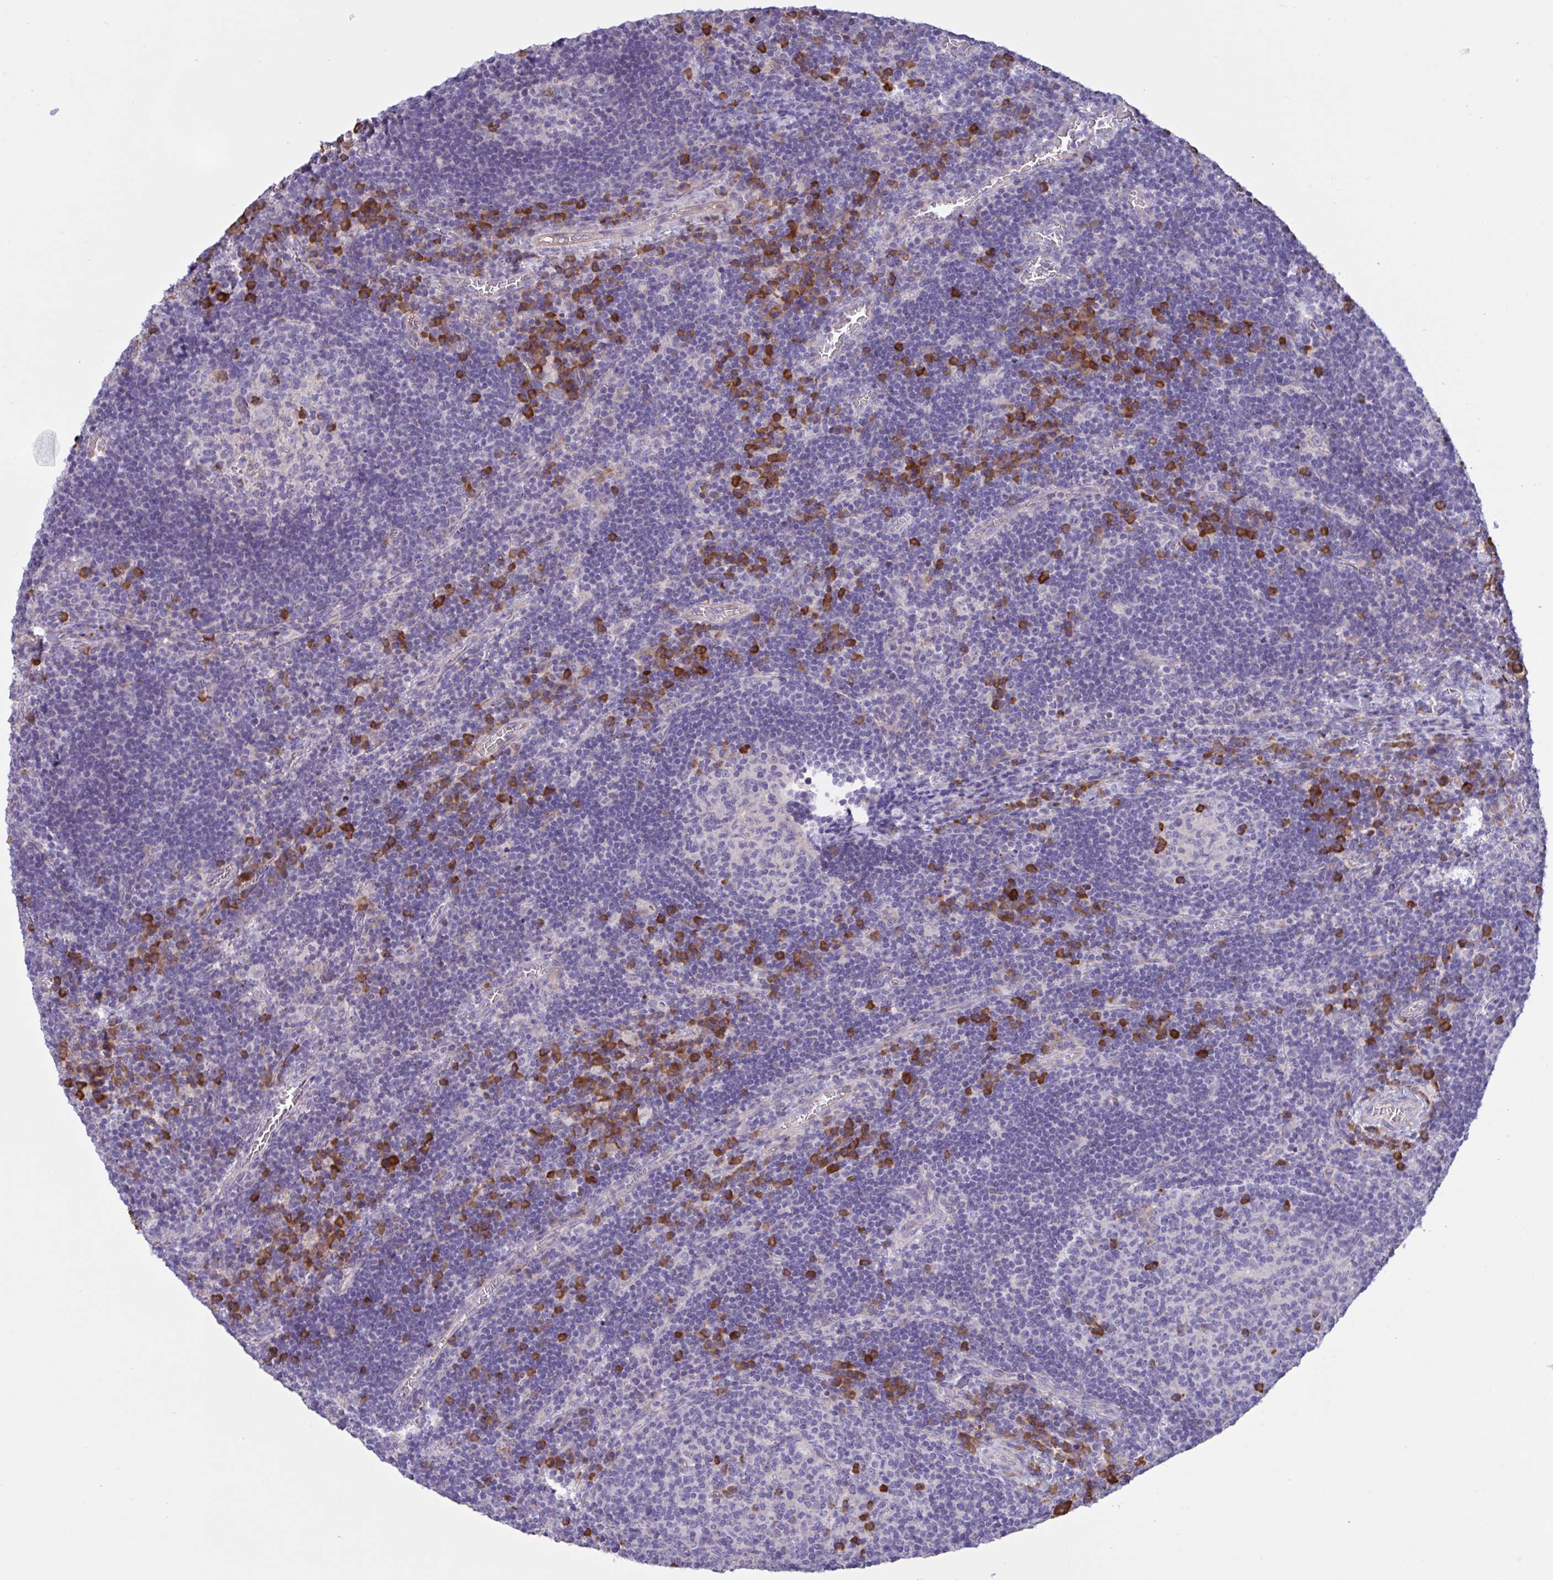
{"staining": {"intensity": "strong", "quantity": "<25%", "location": "cytoplasmic/membranous"}, "tissue": "lymph node", "cell_type": "Germinal center cells", "image_type": "normal", "snomed": [{"axis": "morphology", "description": "Normal tissue, NOS"}, {"axis": "topography", "description": "Lymph node"}], "caption": "A medium amount of strong cytoplasmic/membranous positivity is identified in approximately <25% of germinal center cells in benign lymph node. (Stains: DAB (3,3'-diaminobenzidine) in brown, nuclei in blue, Microscopy: brightfield microscopy at high magnification).", "gene": "SLC66A1", "patient": {"sex": "male", "age": 67}}